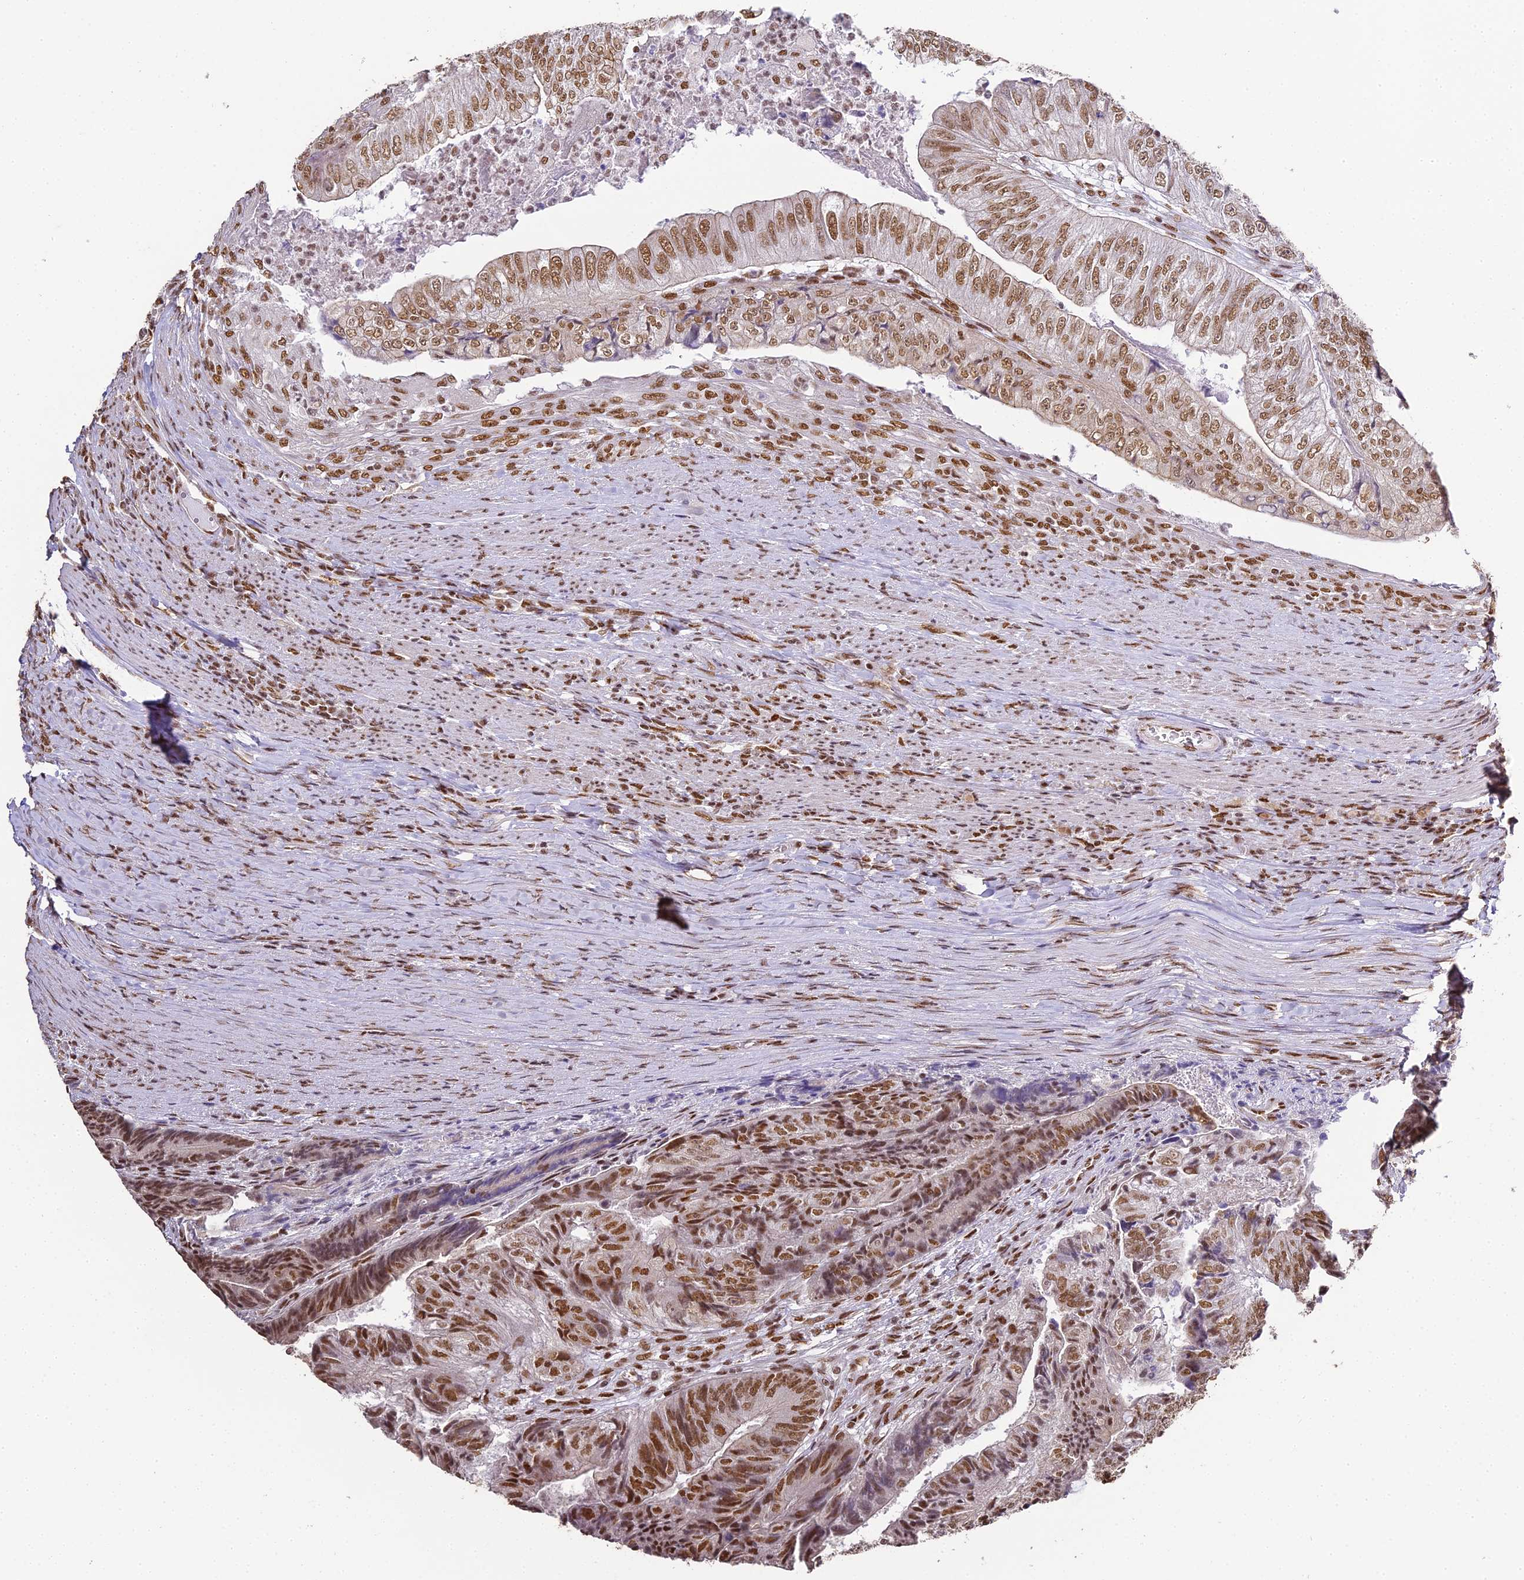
{"staining": {"intensity": "moderate", "quantity": ">75%", "location": "nuclear"}, "tissue": "colorectal cancer", "cell_type": "Tumor cells", "image_type": "cancer", "snomed": [{"axis": "morphology", "description": "Adenocarcinoma, NOS"}, {"axis": "topography", "description": "Colon"}], "caption": "The immunohistochemical stain labels moderate nuclear staining in tumor cells of colorectal adenocarcinoma tissue.", "gene": "HNRNPA1", "patient": {"sex": "female", "age": 67}}